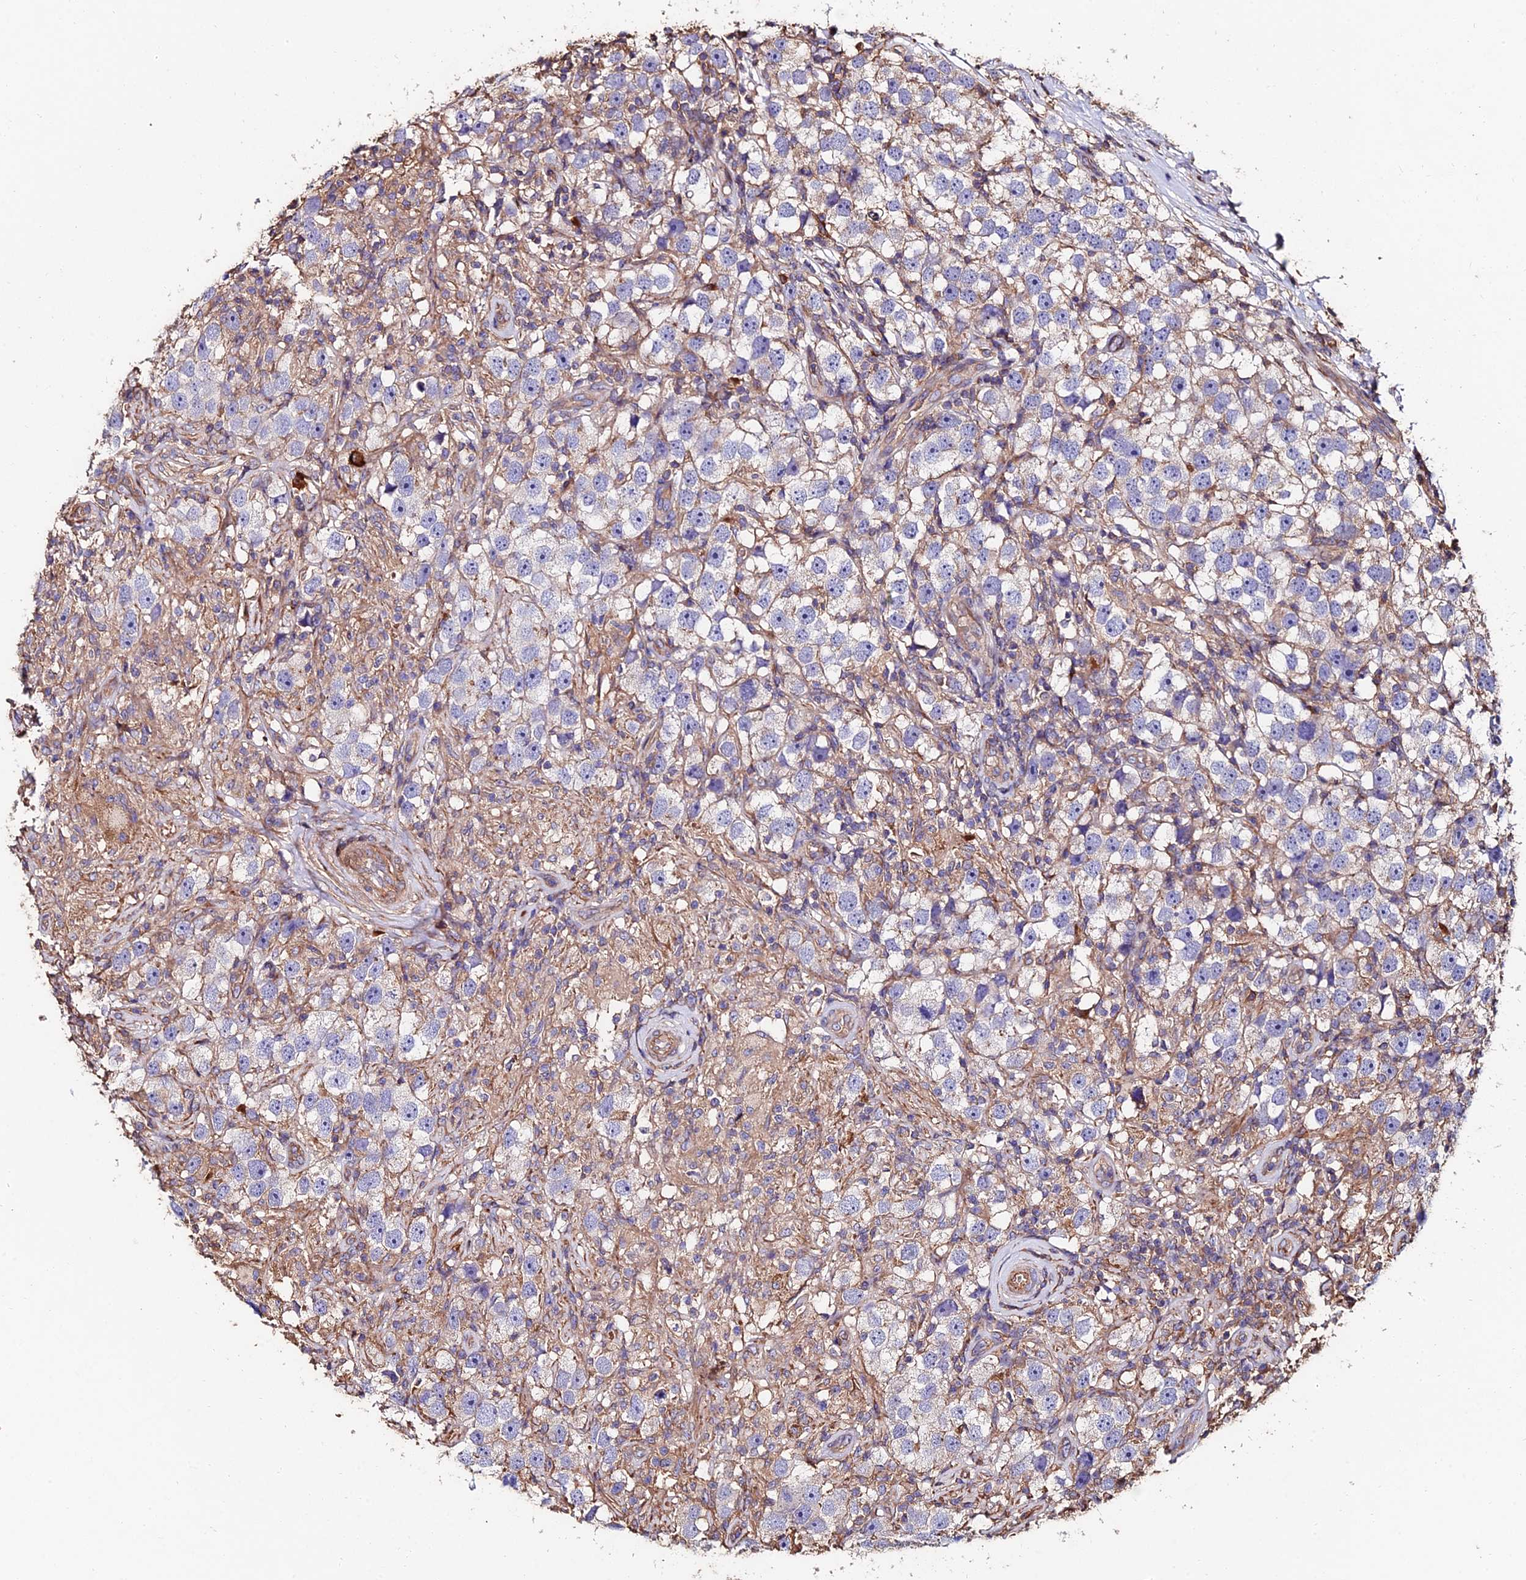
{"staining": {"intensity": "weak", "quantity": "<25%", "location": "cytoplasmic/membranous"}, "tissue": "testis cancer", "cell_type": "Tumor cells", "image_type": "cancer", "snomed": [{"axis": "morphology", "description": "Seminoma, NOS"}, {"axis": "topography", "description": "Testis"}], "caption": "The IHC micrograph has no significant staining in tumor cells of testis cancer tissue.", "gene": "EXT1", "patient": {"sex": "male", "age": 49}}